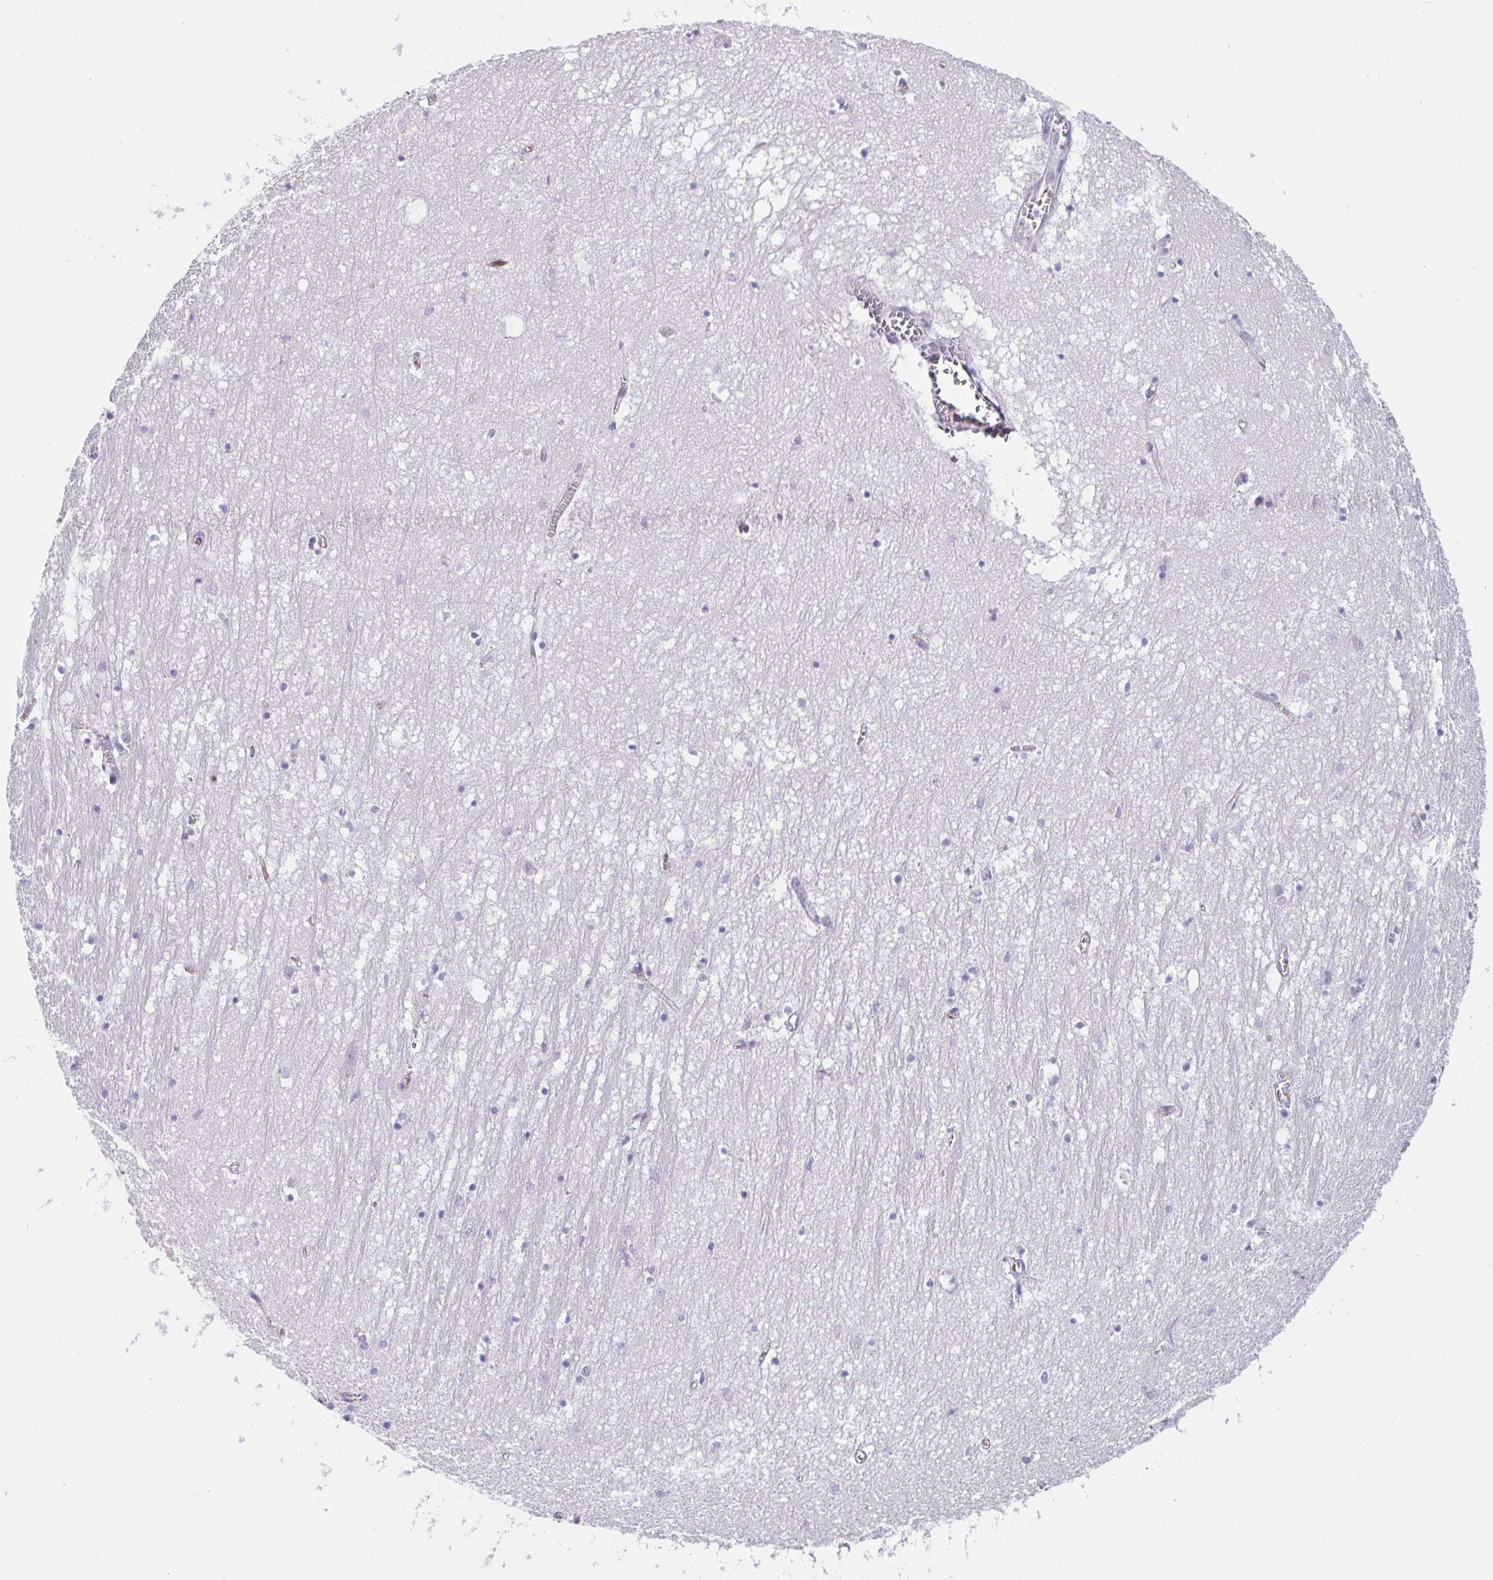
{"staining": {"intensity": "negative", "quantity": "none", "location": "none"}, "tissue": "hippocampus", "cell_type": "Glial cells", "image_type": "normal", "snomed": [{"axis": "morphology", "description": "Normal tissue, NOS"}, {"axis": "topography", "description": "Hippocampus"}], "caption": "Glial cells are negative for brown protein staining in unremarkable hippocampus. (IHC, brightfield microscopy, high magnification).", "gene": "CGNL1", "patient": {"sex": "female", "age": 64}}